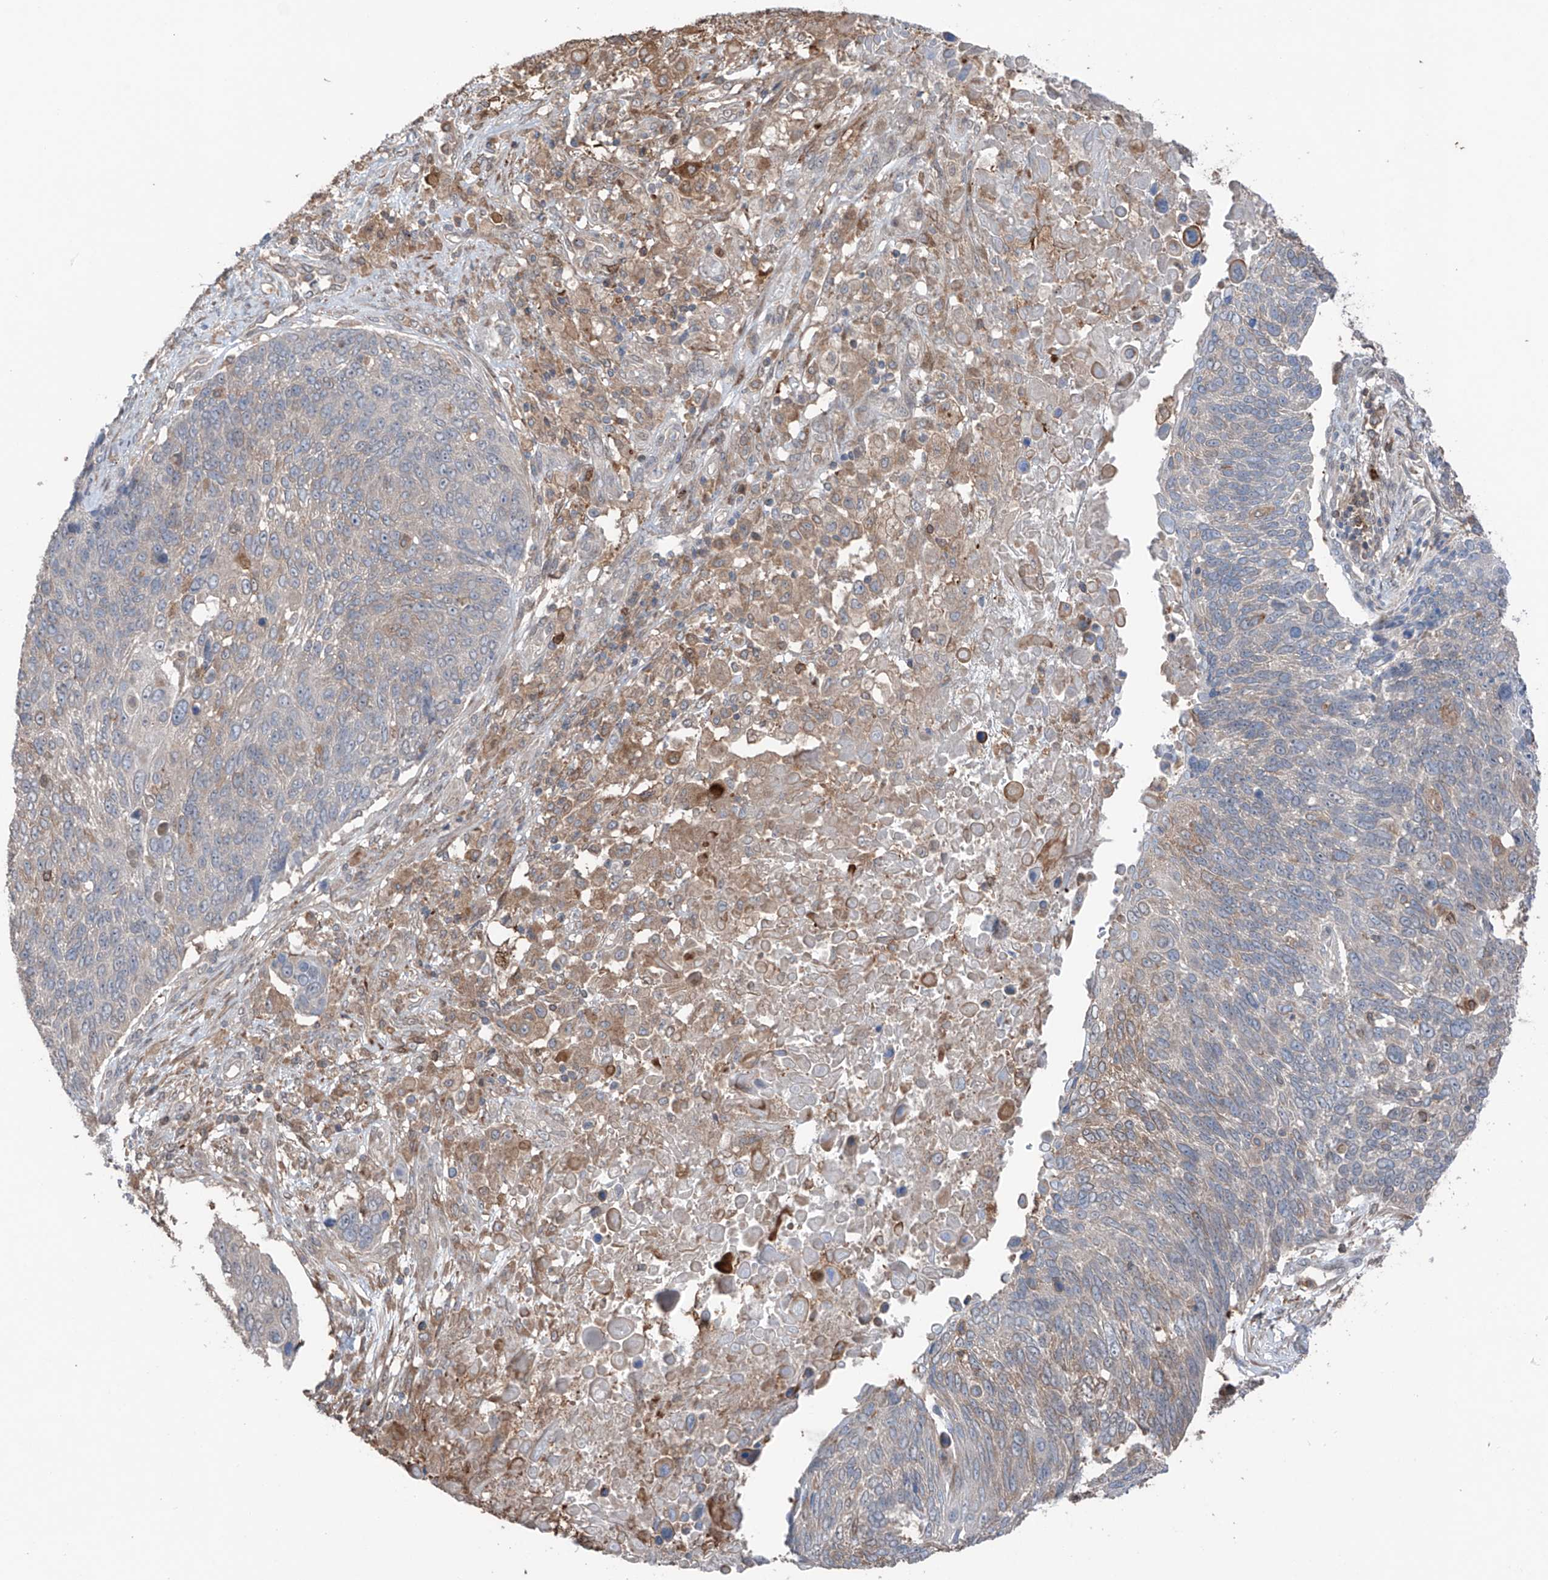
{"staining": {"intensity": "weak", "quantity": "25%-75%", "location": "cytoplasmic/membranous"}, "tissue": "lung cancer", "cell_type": "Tumor cells", "image_type": "cancer", "snomed": [{"axis": "morphology", "description": "Squamous cell carcinoma, NOS"}, {"axis": "topography", "description": "Lung"}], "caption": "About 25%-75% of tumor cells in lung squamous cell carcinoma demonstrate weak cytoplasmic/membranous protein staining as visualized by brown immunohistochemical staining.", "gene": "SAMD3", "patient": {"sex": "male", "age": 66}}